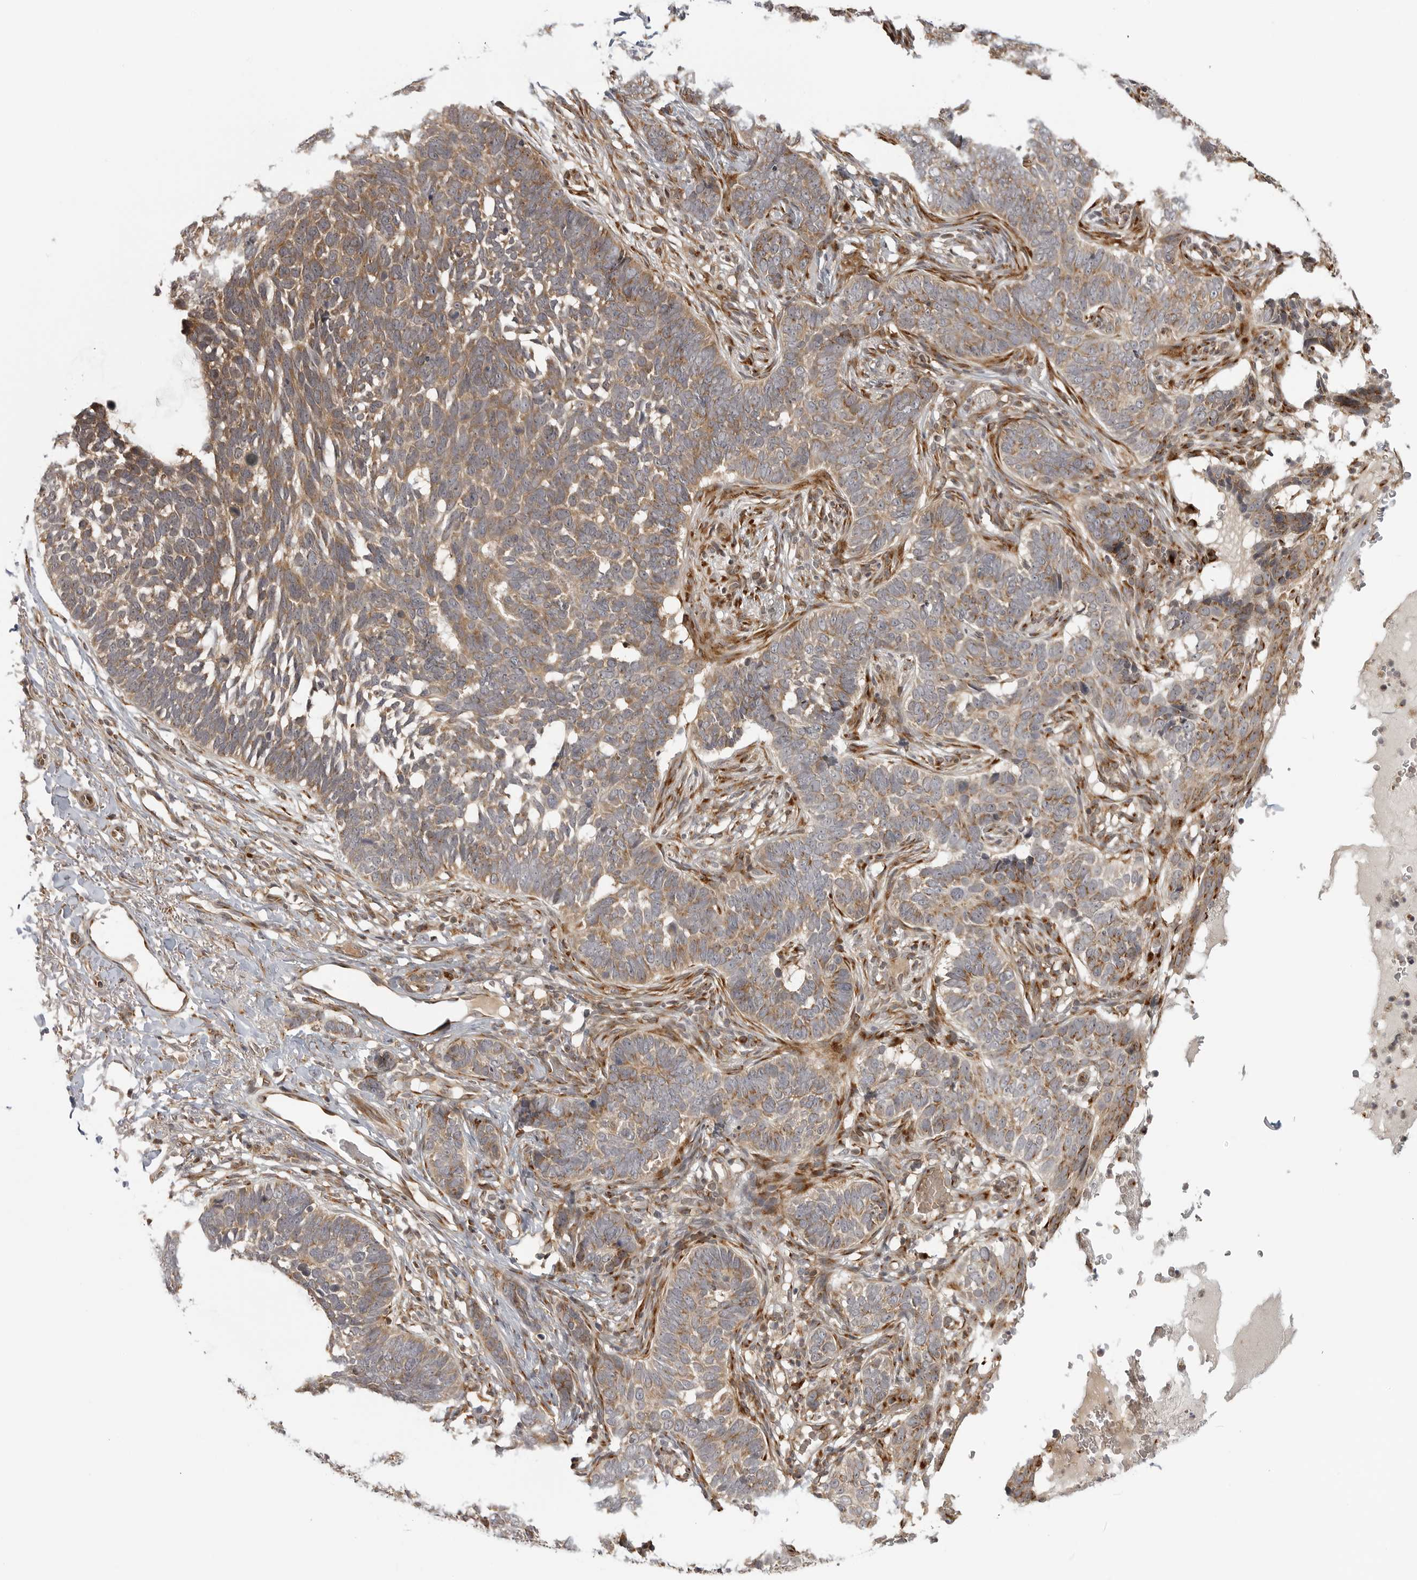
{"staining": {"intensity": "moderate", "quantity": ">75%", "location": "cytoplasmic/membranous"}, "tissue": "skin cancer", "cell_type": "Tumor cells", "image_type": "cancer", "snomed": [{"axis": "morphology", "description": "Normal tissue, NOS"}, {"axis": "morphology", "description": "Basal cell carcinoma"}, {"axis": "topography", "description": "Skin"}], "caption": "Immunohistochemistry micrograph of skin basal cell carcinoma stained for a protein (brown), which reveals medium levels of moderate cytoplasmic/membranous expression in approximately >75% of tumor cells.", "gene": "COPA", "patient": {"sex": "male", "age": 77}}